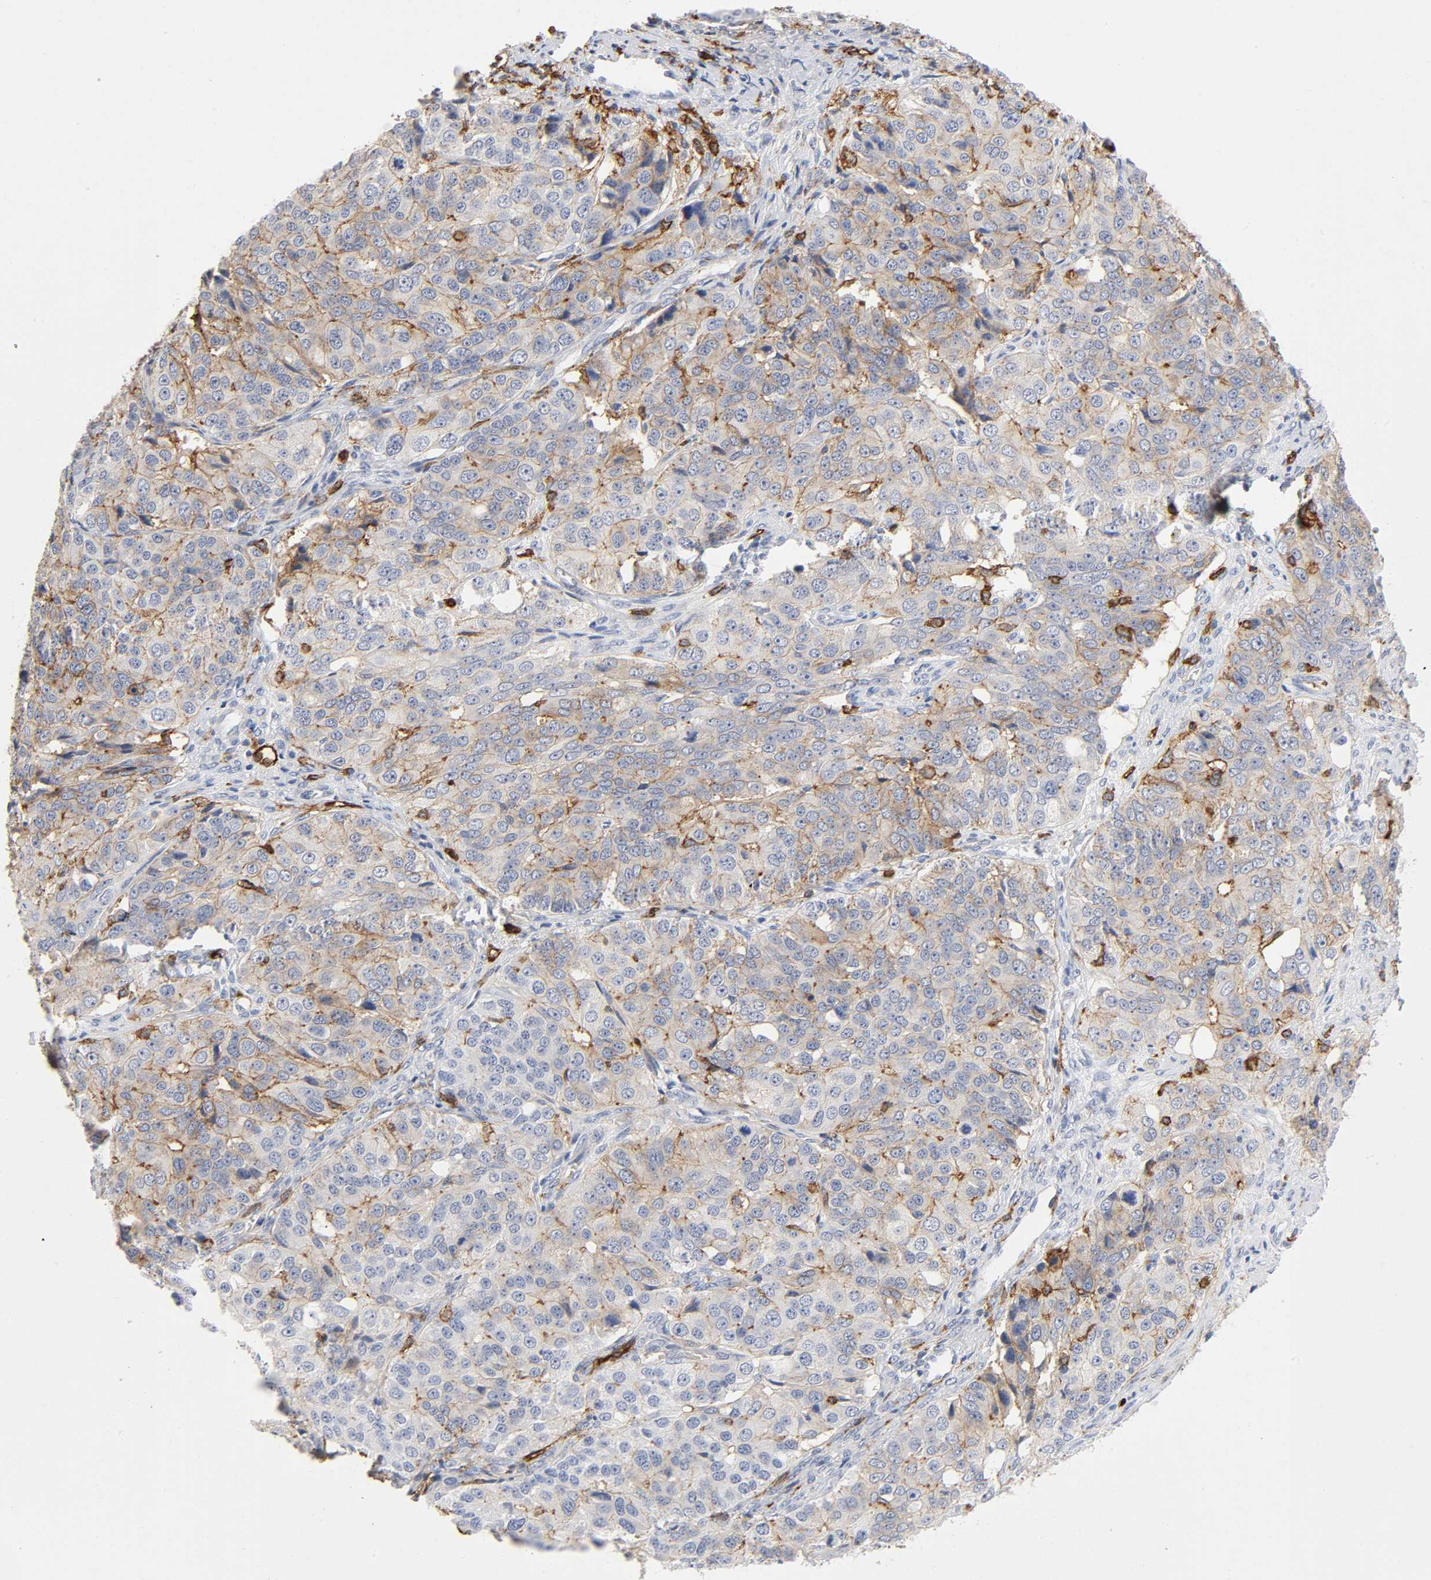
{"staining": {"intensity": "negative", "quantity": "none", "location": "none"}, "tissue": "ovarian cancer", "cell_type": "Tumor cells", "image_type": "cancer", "snomed": [{"axis": "morphology", "description": "Carcinoma, endometroid"}, {"axis": "topography", "description": "Ovary"}], "caption": "Tumor cells show no significant protein staining in ovarian cancer (endometroid carcinoma).", "gene": "LYN", "patient": {"sex": "female", "age": 51}}